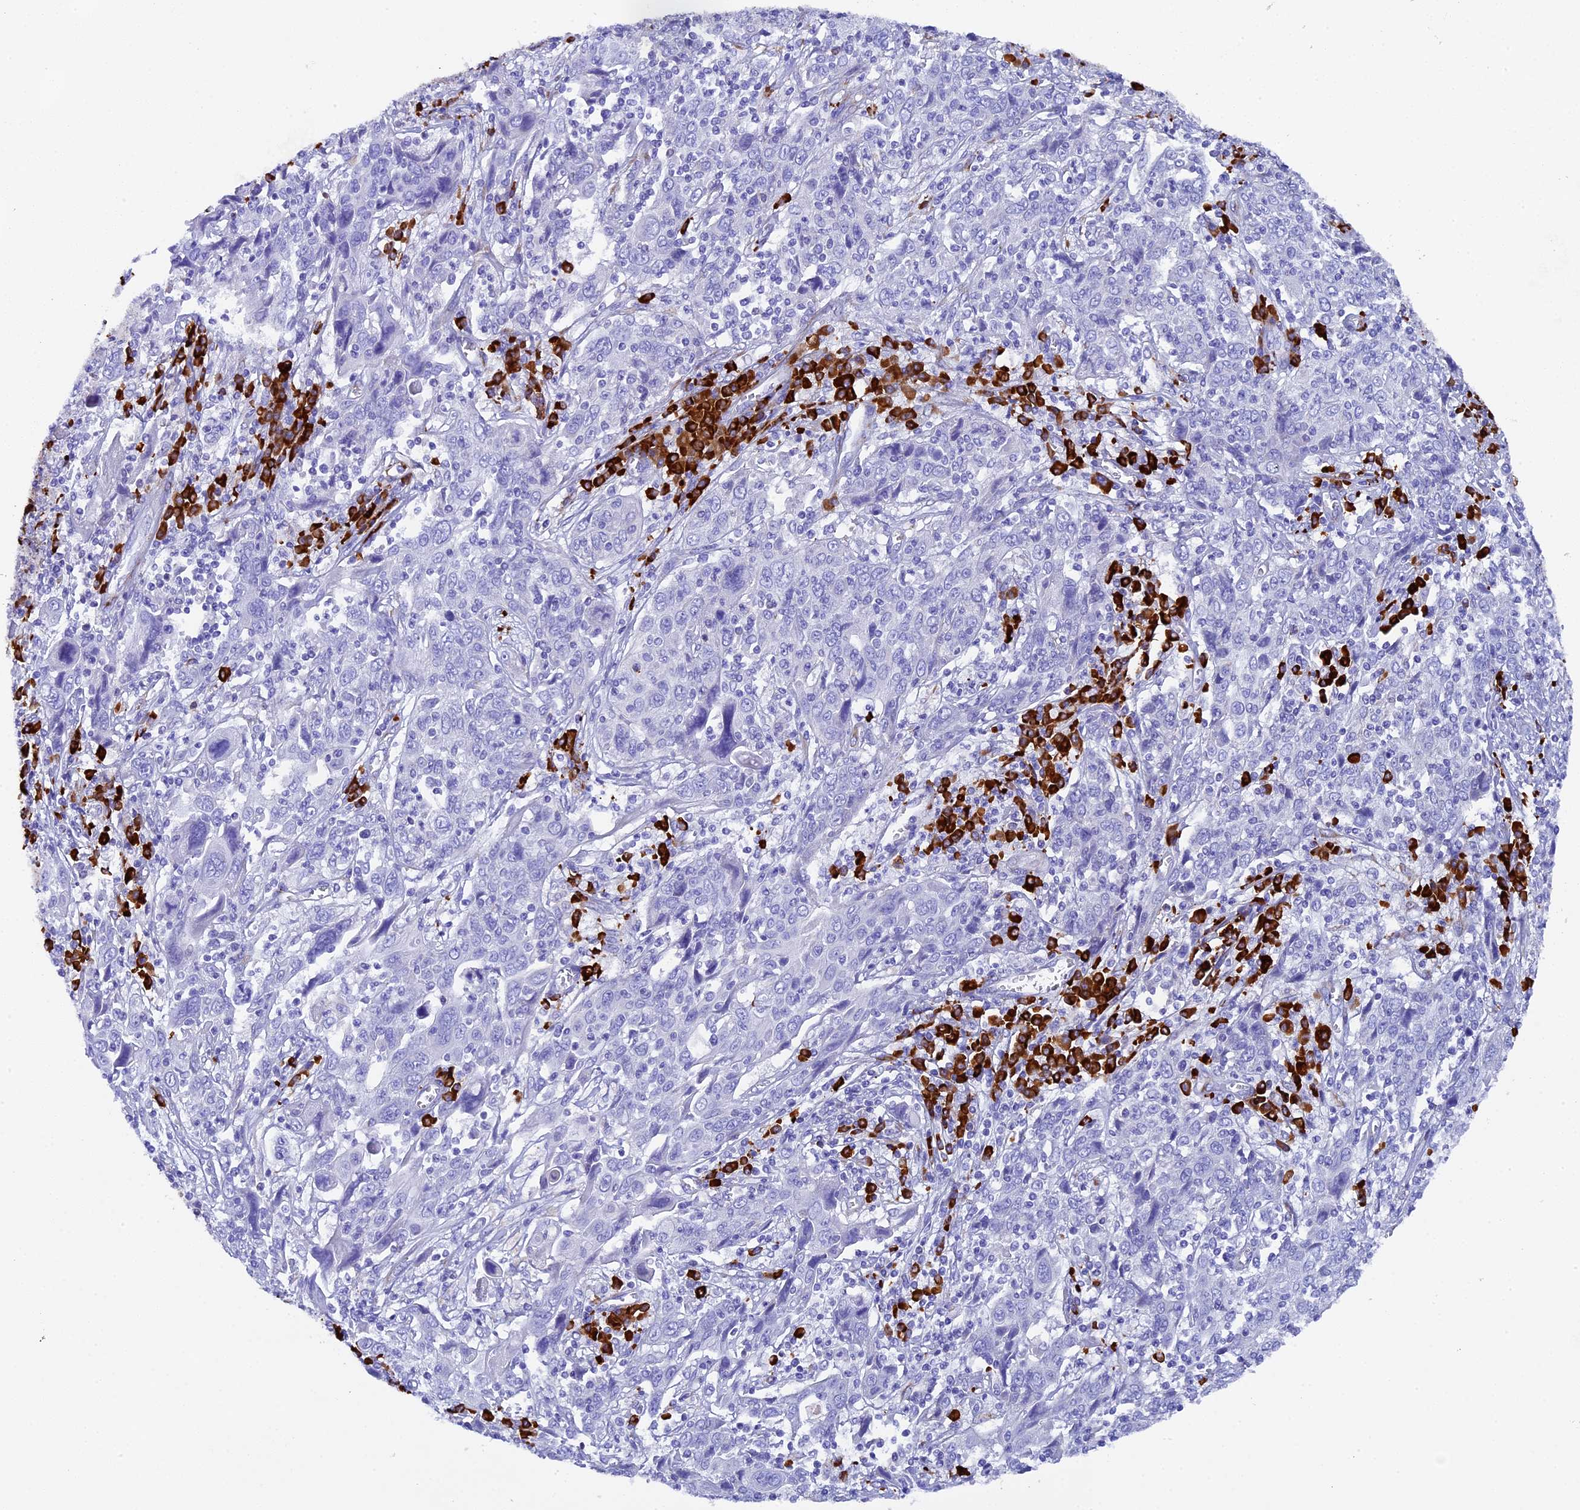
{"staining": {"intensity": "negative", "quantity": "none", "location": "none"}, "tissue": "cervical cancer", "cell_type": "Tumor cells", "image_type": "cancer", "snomed": [{"axis": "morphology", "description": "Squamous cell carcinoma, NOS"}, {"axis": "topography", "description": "Cervix"}], "caption": "A high-resolution histopathology image shows IHC staining of cervical cancer, which exhibits no significant positivity in tumor cells.", "gene": "FKBP11", "patient": {"sex": "female", "age": 46}}